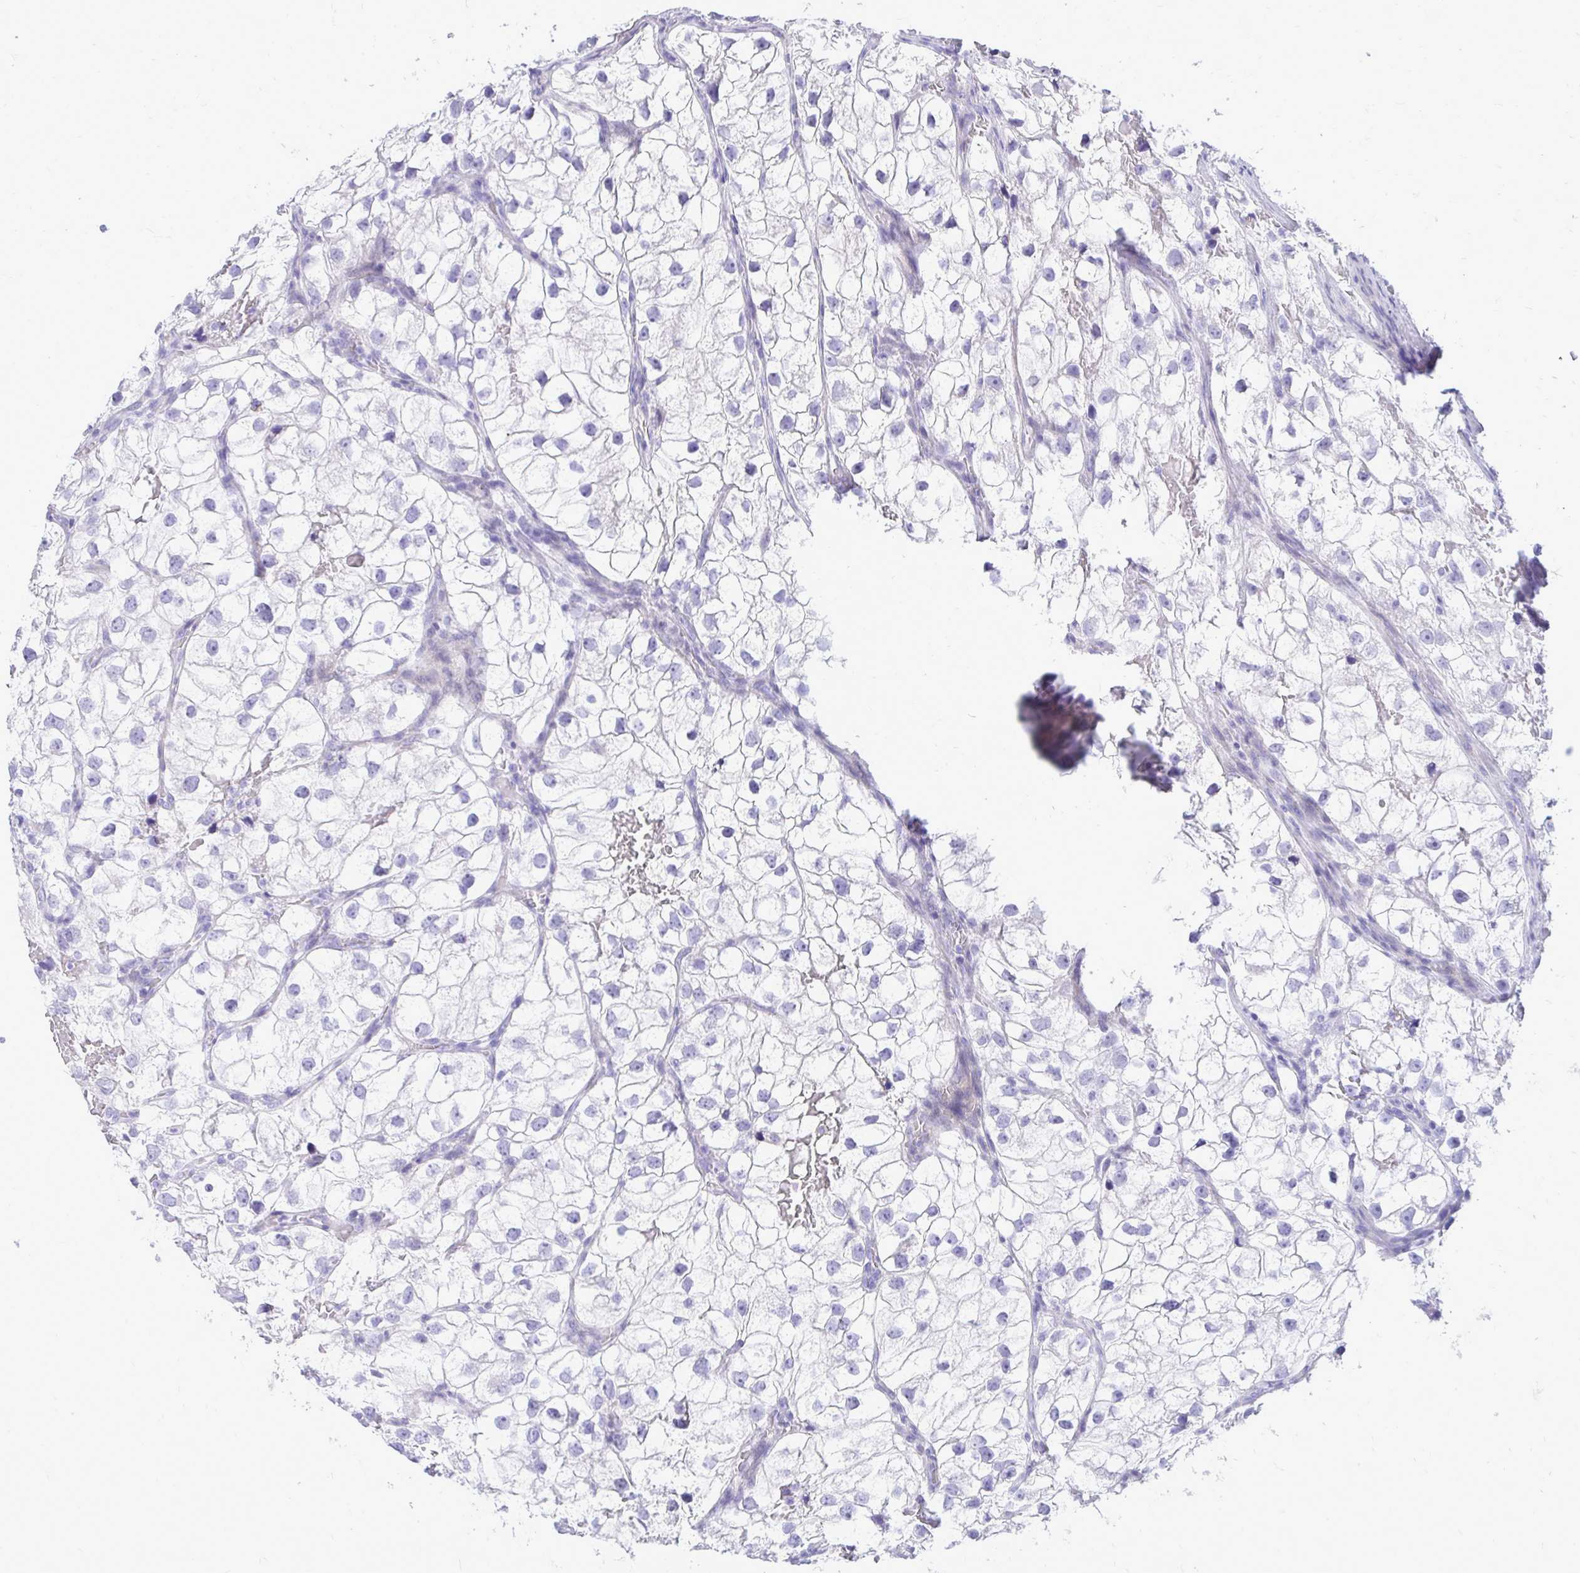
{"staining": {"intensity": "negative", "quantity": "none", "location": "none"}, "tissue": "renal cancer", "cell_type": "Tumor cells", "image_type": "cancer", "snomed": [{"axis": "morphology", "description": "Adenocarcinoma, NOS"}, {"axis": "topography", "description": "Kidney"}], "caption": "Photomicrograph shows no protein staining in tumor cells of renal cancer (adenocarcinoma) tissue.", "gene": "ANKDD1B", "patient": {"sex": "male", "age": 59}}